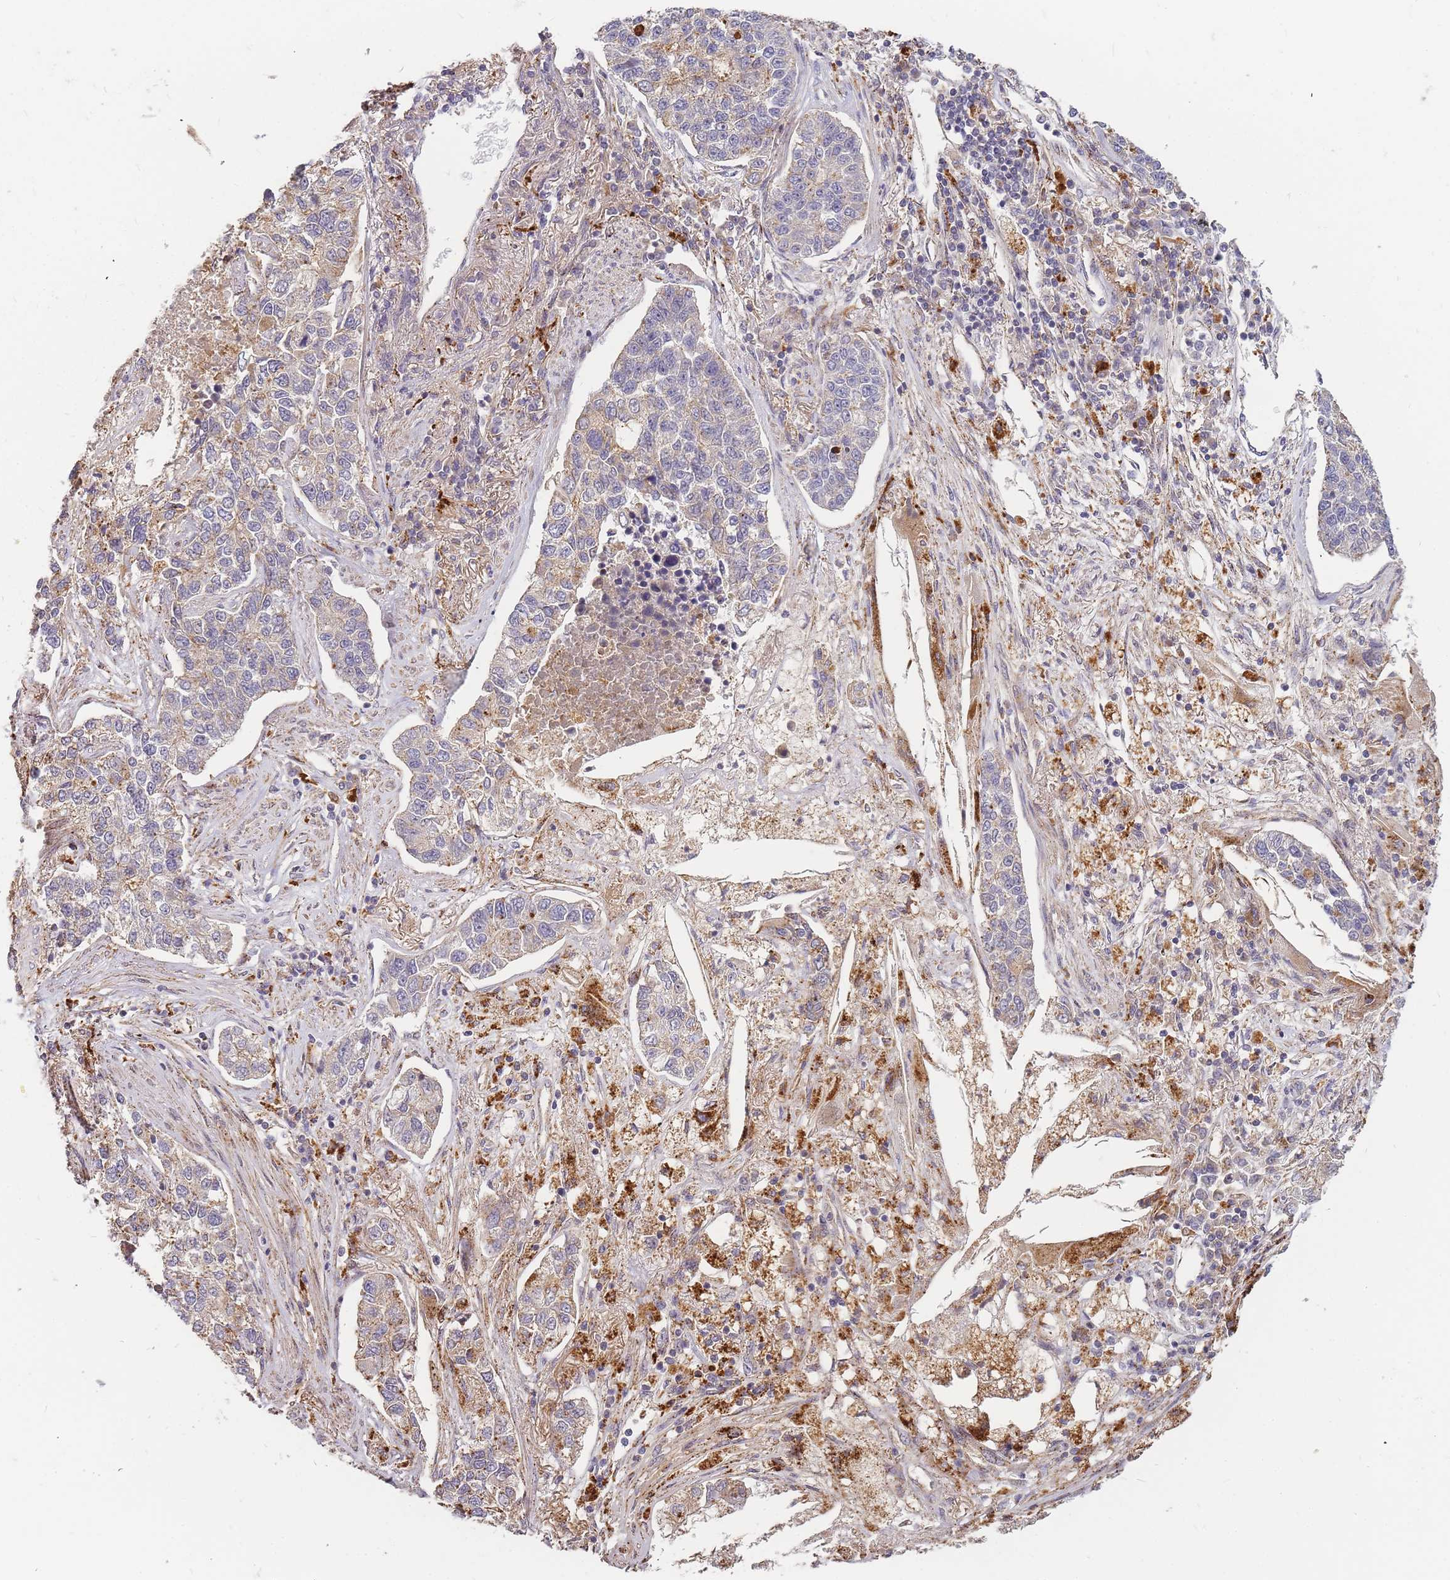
{"staining": {"intensity": "weak", "quantity": "<25%", "location": "cytoplasmic/membranous"}, "tissue": "lung cancer", "cell_type": "Tumor cells", "image_type": "cancer", "snomed": [{"axis": "morphology", "description": "Adenocarcinoma, NOS"}, {"axis": "topography", "description": "Lung"}], "caption": "Immunohistochemistry (IHC) of lung cancer shows no staining in tumor cells. Nuclei are stained in blue.", "gene": "ATG5", "patient": {"sex": "male", "age": 49}}